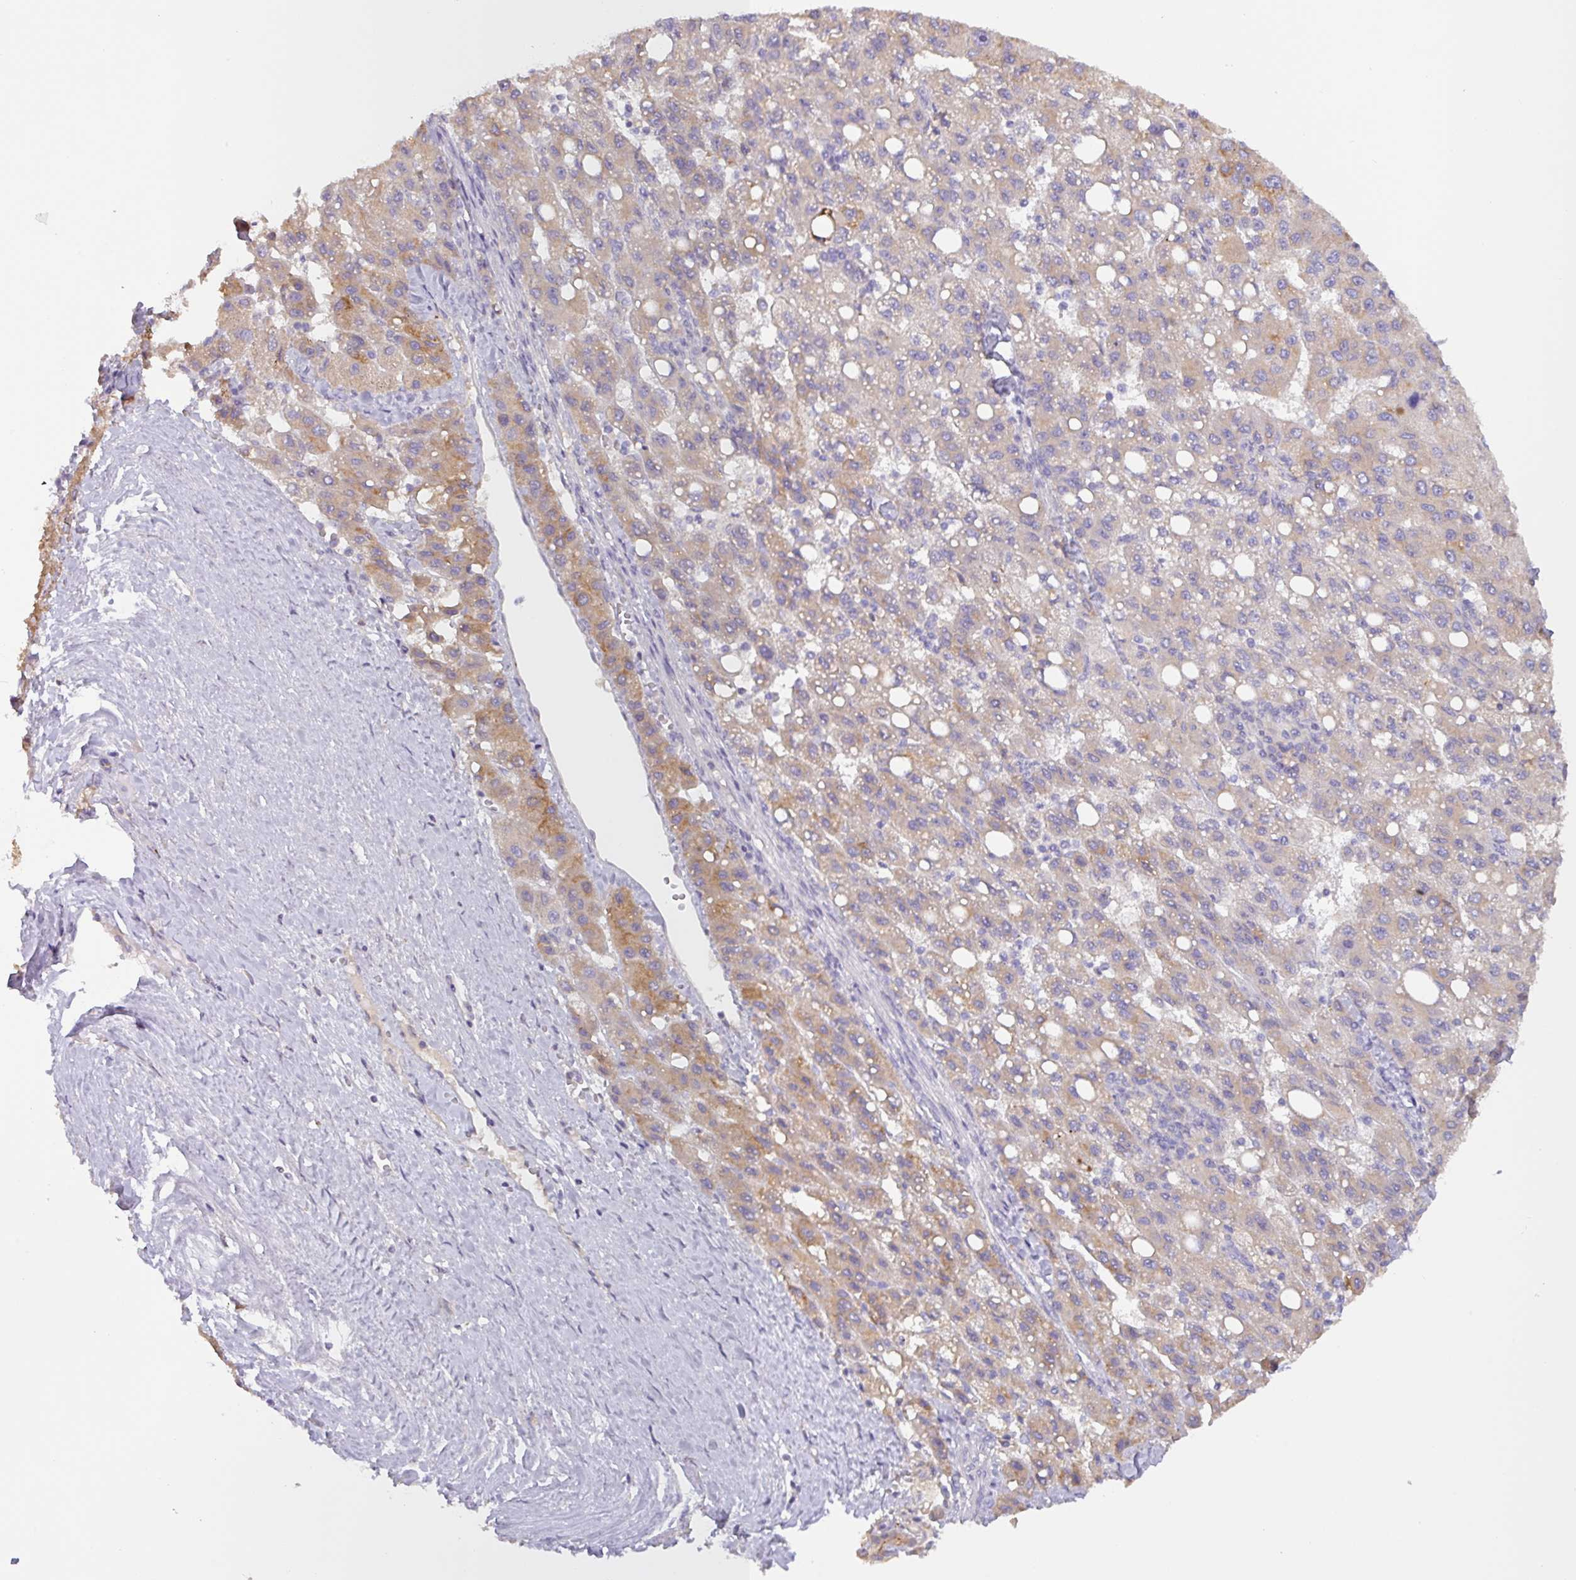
{"staining": {"intensity": "moderate", "quantity": "25%-75%", "location": "cytoplasmic/membranous"}, "tissue": "liver cancer", "cell_type": "Tumor cells", "image_type": "cancer", "snomed": [{"axis": "morphology", "description": "Carcinoma, Hepatocellular, NOS"}, {"axis": "topography", "description": "Liver"}], "caption": "Human liver cancer stained for a protein (brown) shows moderate cytoplasmic/membranous positive positivity in approximately 25%-75% of tumor cells.", "gene": "SFTPB", "patient": {"sex": "female", "age": 82}}